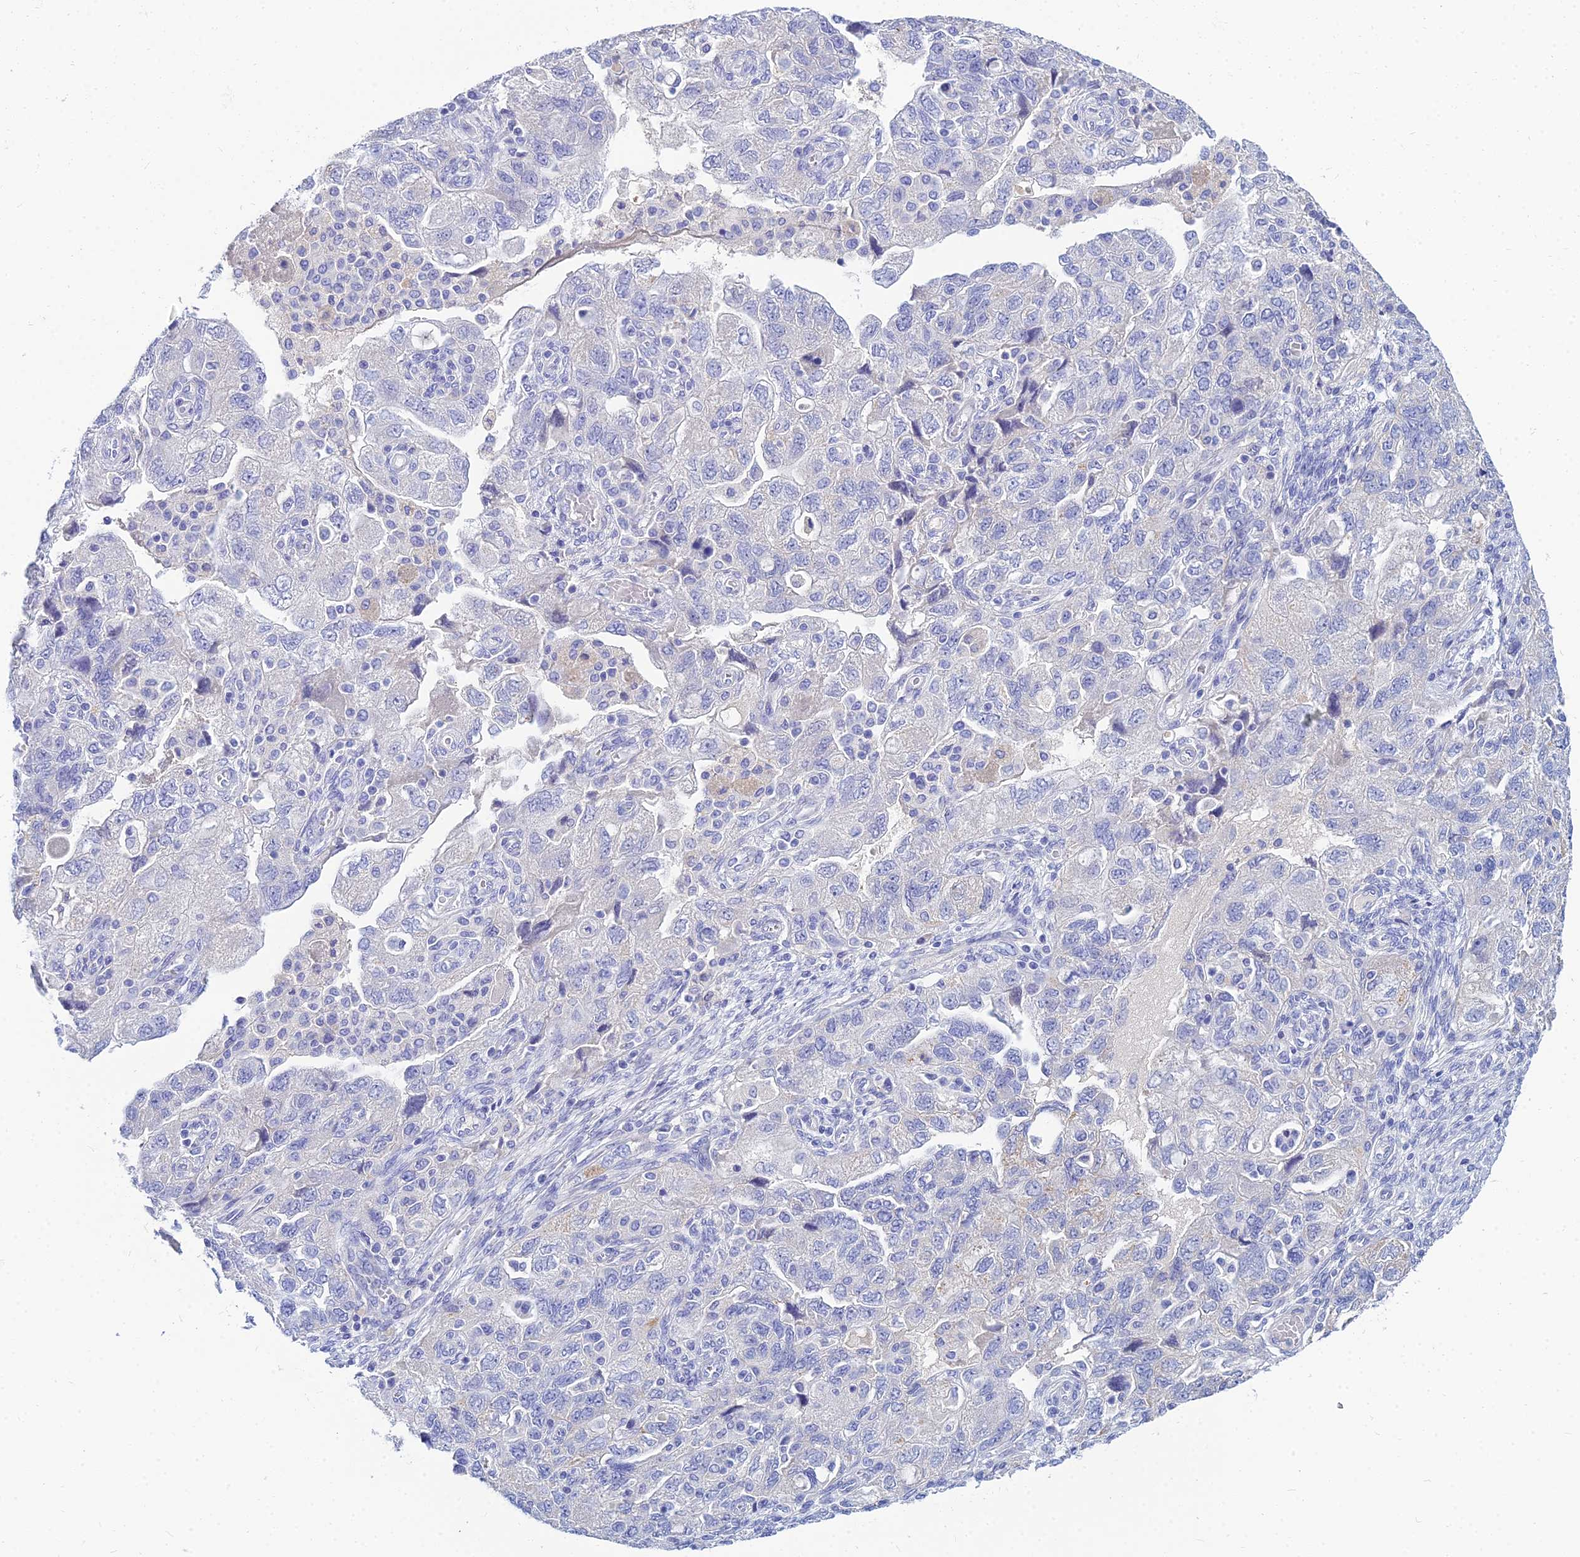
{"staining": {"intensity": "negative", "quantity": "none", "location": "none"}, "tissue": "ovarian cancer", "cell_type": "Tumor cells", "image_type": "cancer", "snomed": [{"axis": "morphology", "description": "Carcinoma, endometroid"}, {"axis": "topography", "description": "Ovary"}], "caption": "A high-resolution image shows immunohistochemistry (IHC) staining of ovarian cancer, which shows no significant expression in tumor cells.", "gene": "ZNF552", "patient": {"sex": "female", "age": 51}}